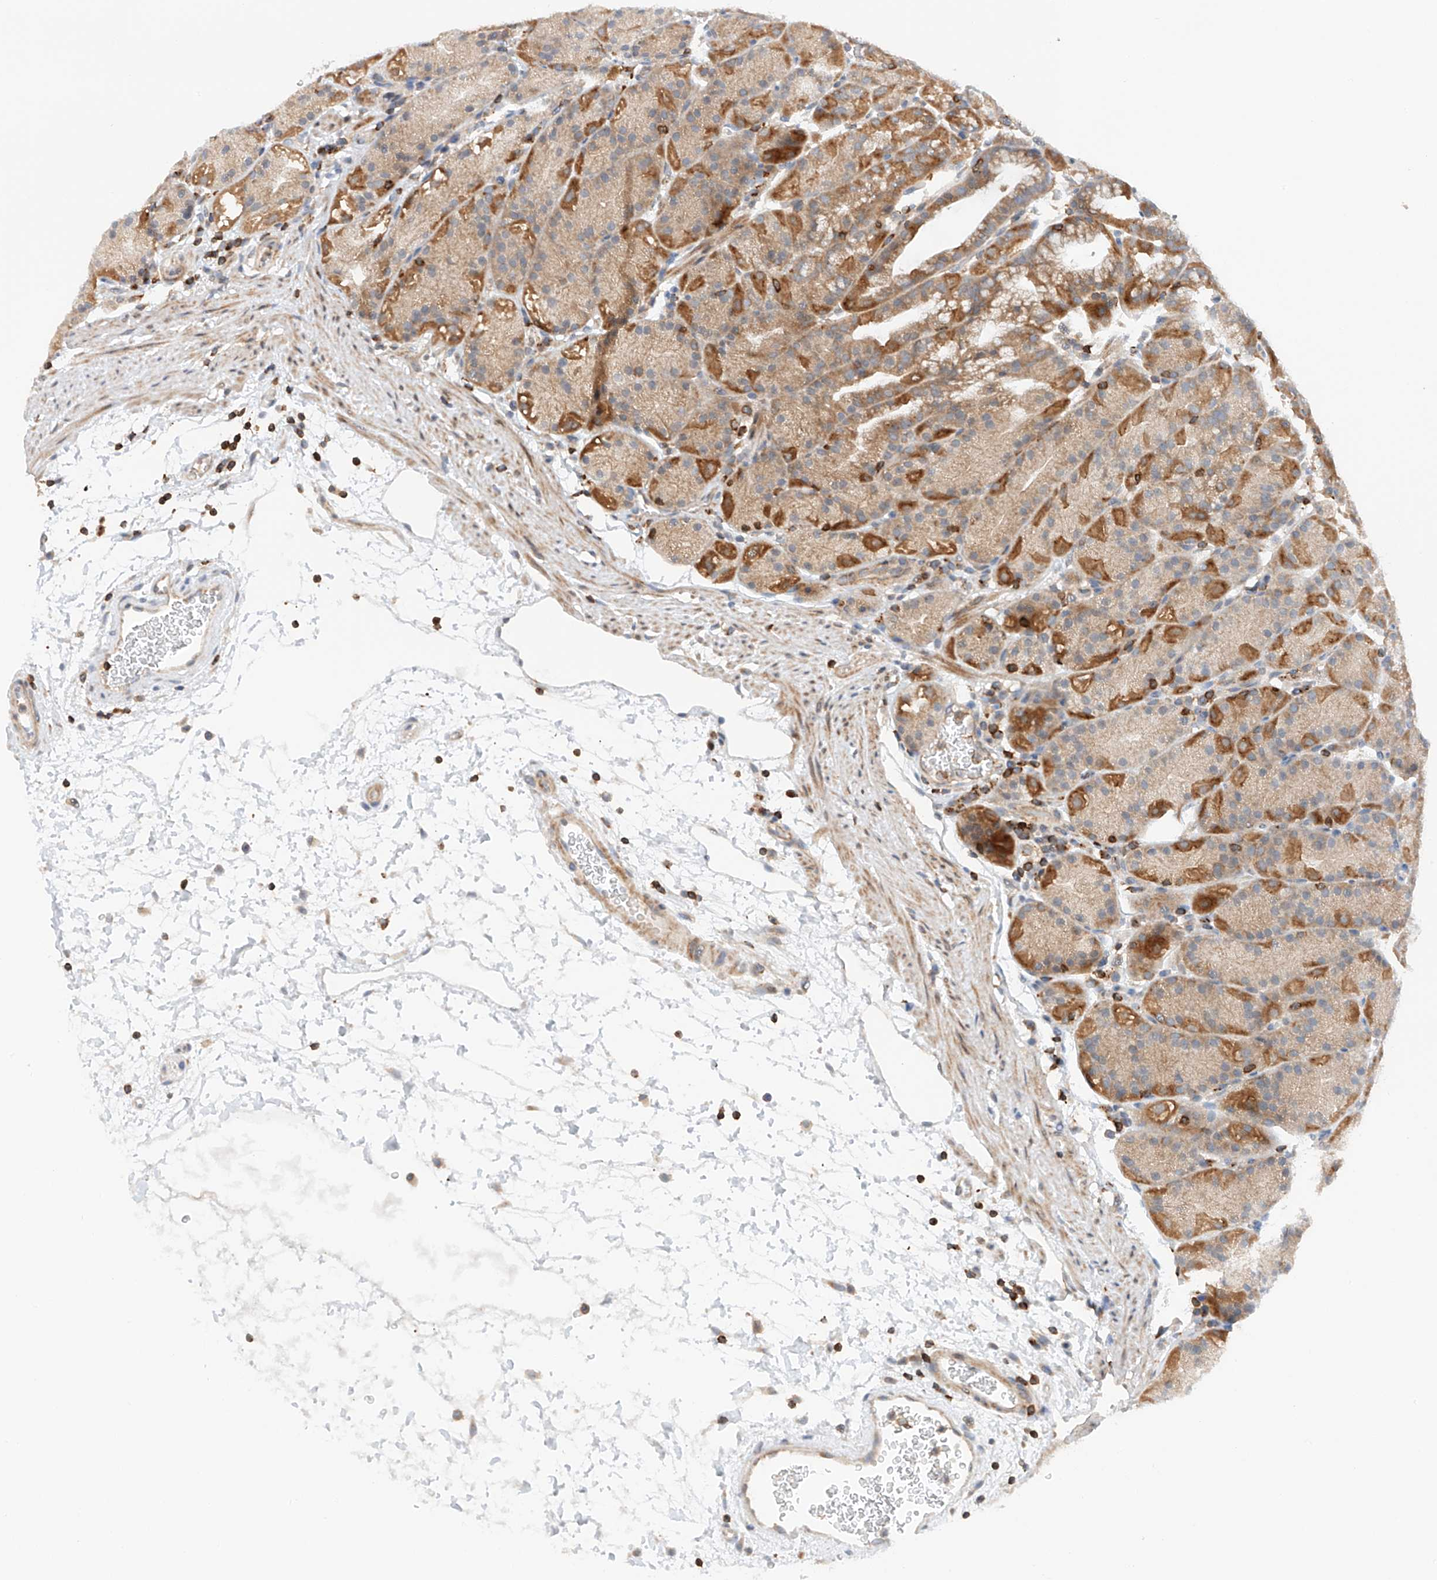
{"staining": {"intensity": "moderate", "quantity": ">75%", "location": "cytoplasmic/membranous"}, "tissue": "stomach", "cell_type": "Glandular cells", "image_type": "normal", "snomed": [{"axis": "morphology", "description": "Normal tissue, NOS"}, {"axis": "topography", "description": "Stomach, upper"}], "caption": "An IHC image of benign tissue is shown. Protein staining in brown highlights moderate cytoplasmic/membranous positivity in stomach within glandular cells. The staining was performed using DAB, with brown indicating positive protein expression. Nuclei are stained blue with hematoxylin.", "gene": "MFN2", "patient": {"sex": "male", "age": 48}}